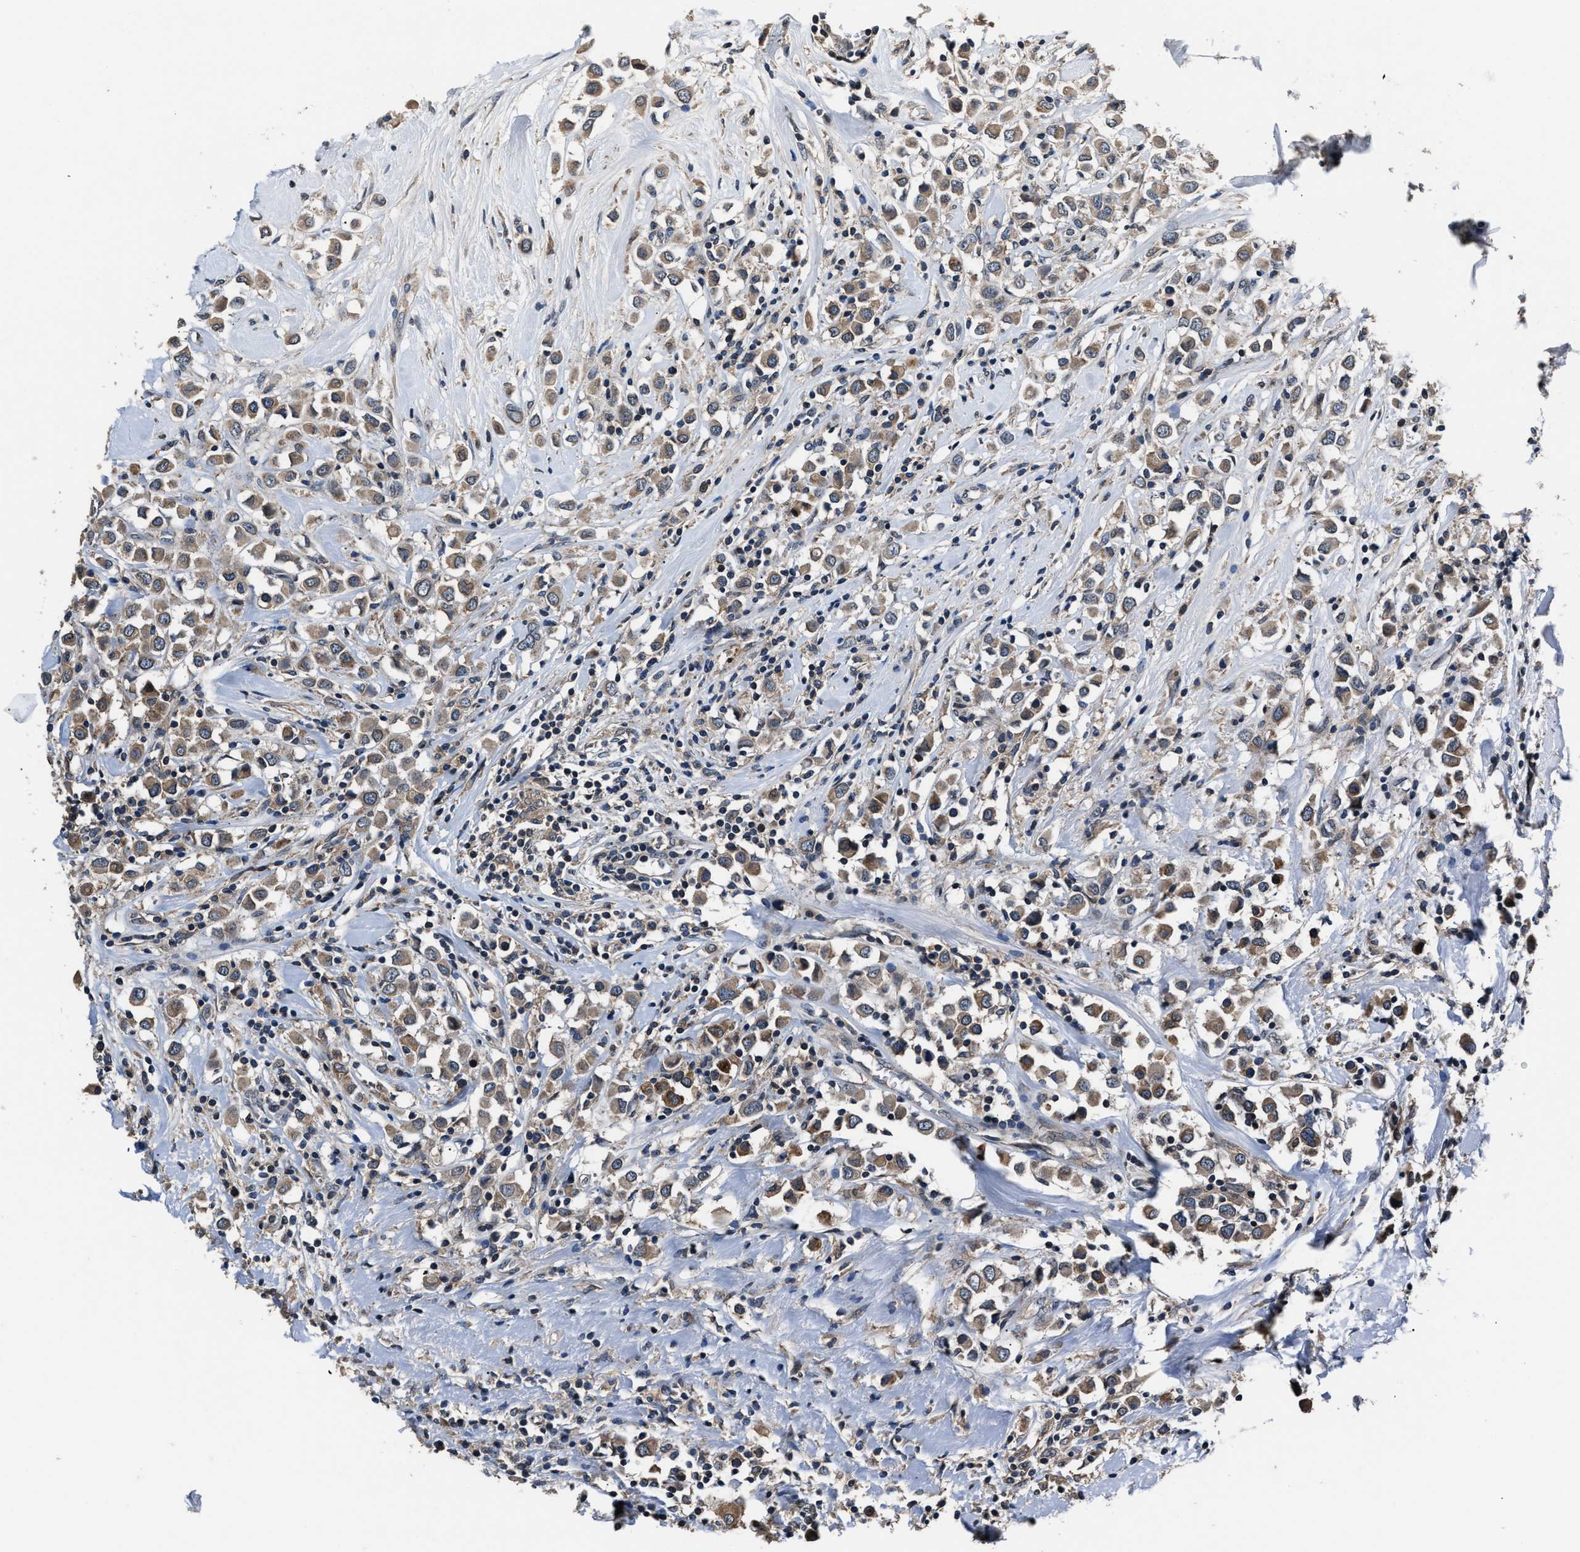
{"staining": {"intensity": "weak", "quantity": ">75%", "location": "cytoplasmic/membranous"}, "tissue": "breast cancer", "cell_type": "Tumor cells", "image_type": "cancer", "snomed": [{"axis": "morphology", "description": "Duct carcinoma"}, {"axis": "topography", "description": "Breast"}], "caption": "This is a micrograph of immunohistochemistry (IHC) staining of breast cancer (infiltrating ductal carcinoma), which shows weak positivity in the cytoplasmic/membranous of tumor cells.", "gene": "TNRC18", "patient": {"sex": "female", "age": 61}}